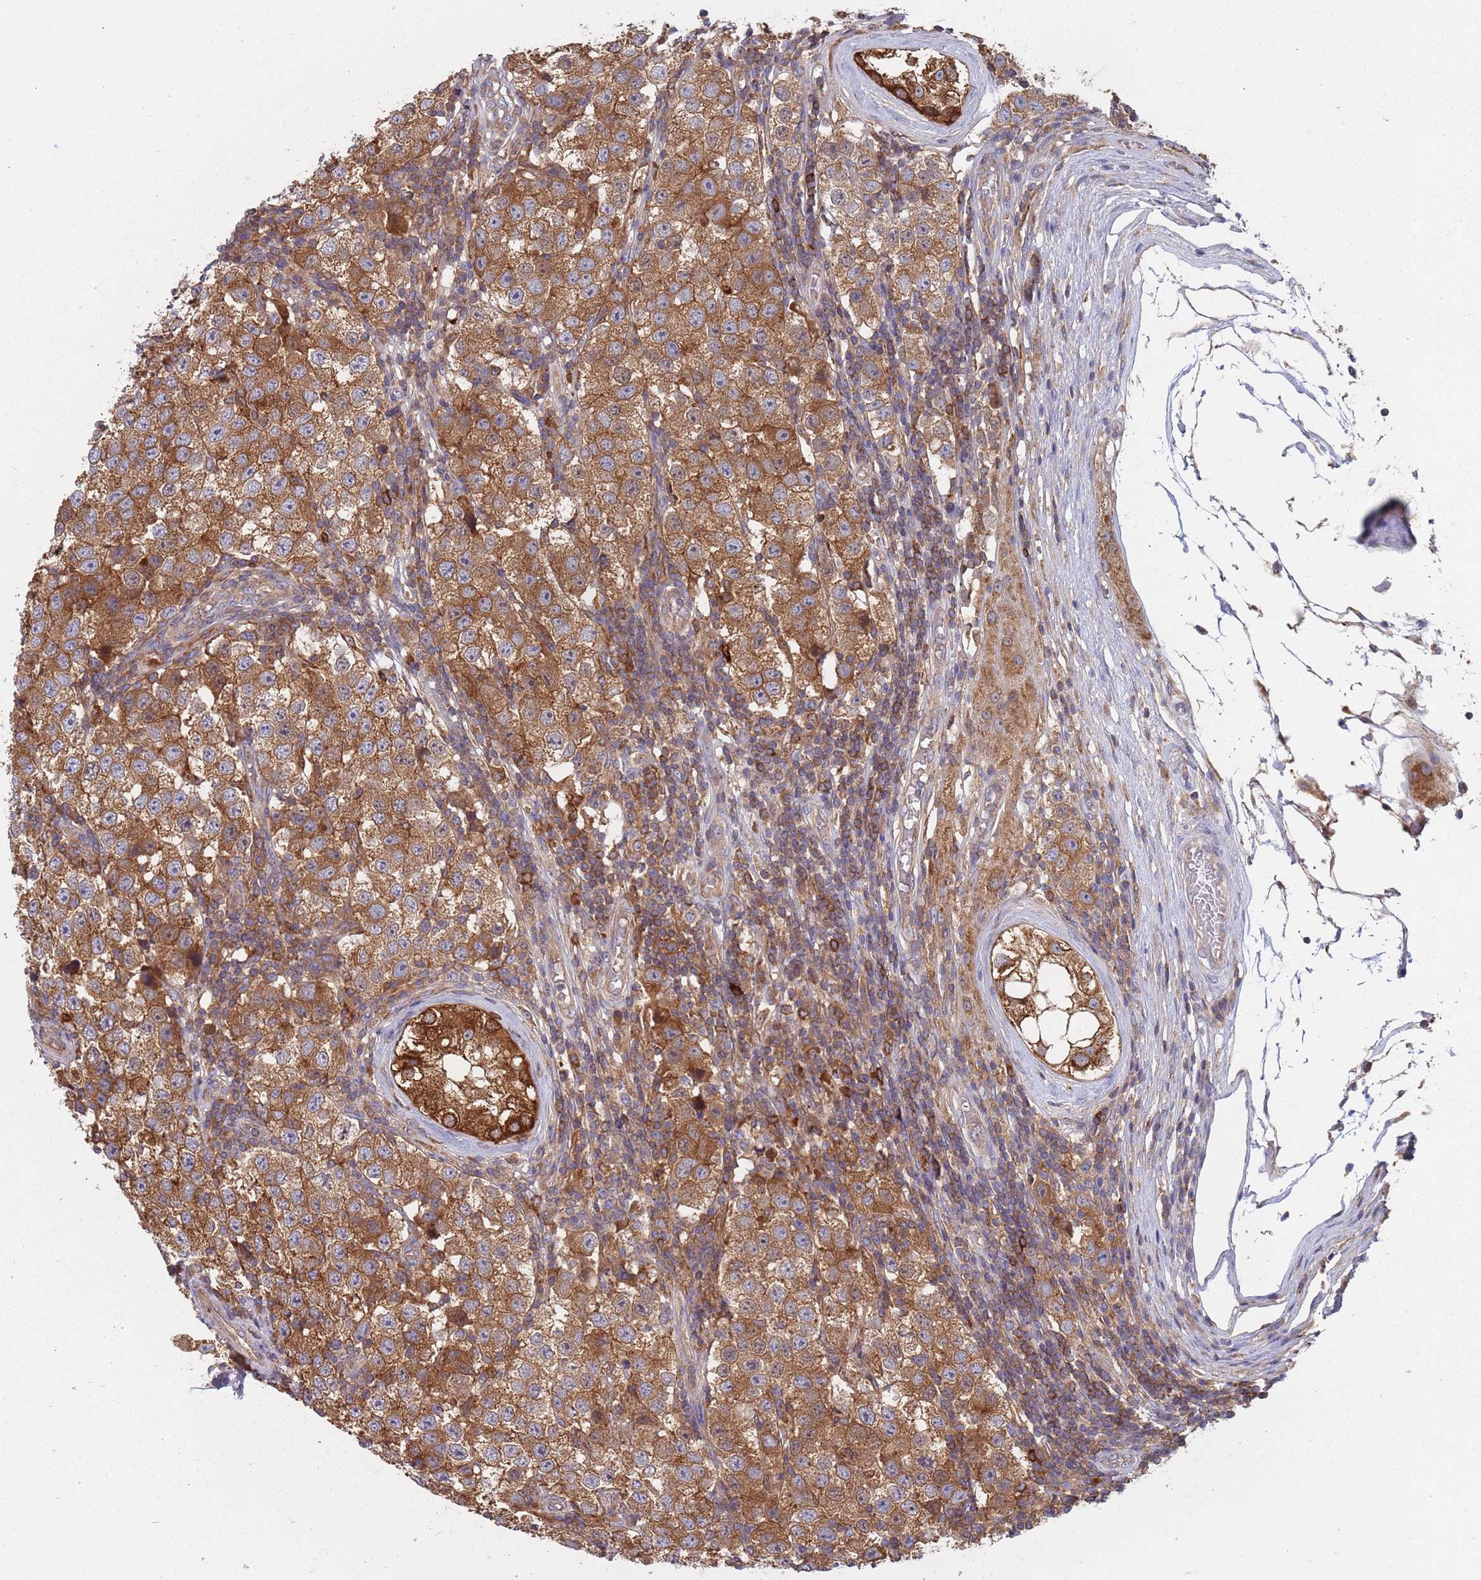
{"staining": {"intensity": "moderate", "quantity": ">75%", "location": "cytoplasmic/membranous"}, "tissue": "testis cancer", "cell_type": "Tumor cells", "image_type": "cancer", "snomed": [{"axis": "morphology", "description": "Seminoma, NOS"}, {"axis": "topography", "description": "Testis"}], "caption": "Immunohistochemistry photomicrograph of neoplastic tissue: testis seminoma stained using IHC demonstrates medium levels of moderate protein expression localized specifically in the cytoplasmic/membranous of tumor cells, appearing as a cytoplasmic/membranous brown color.", "gene": "GDI2", "patient": {"sex": "male", "age": 34}}